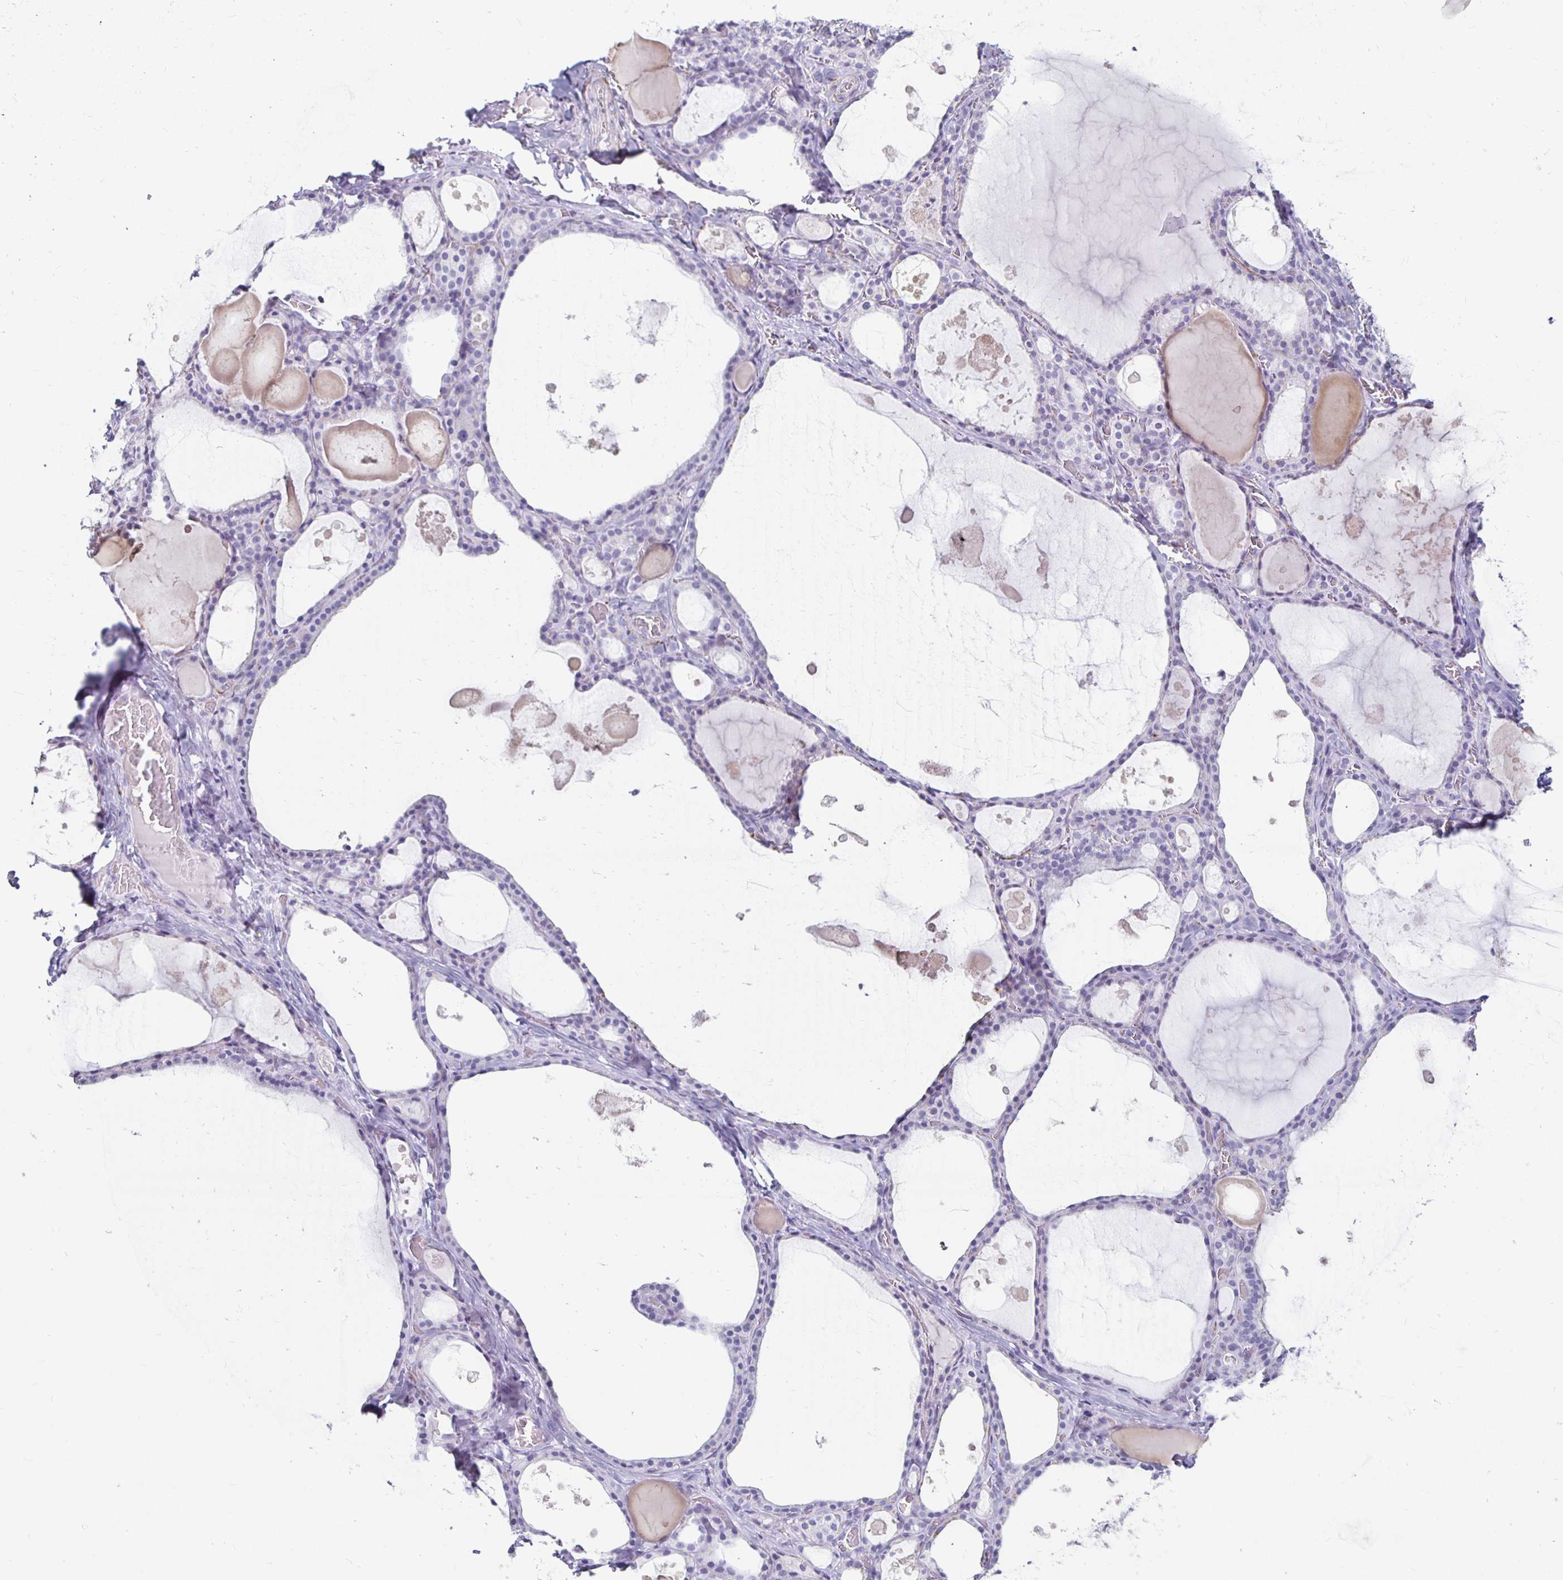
{"staining": {"intensity": "moderate", "quantity": "<25%", "location": "cytoplasmic/membranous"}, "tissue": "thyroid gland", "cell_type": "Glandular cells", "image_type": "normal", "snomed": [{"axis": "morphology", "description": "Normal tissue, NOS"}, {"axis": "topography", "description": "Thyroid gland"}], "caption": "This image exhibits unremarkable thyroid gland stained with immunohistochemistry (IHC) to label a protein in brown. The cytoplasmic/membranous of glandular cells show moderate positivity for the protein. Nuclei are counter-stained blue.", "gene": "KCNQ2", "patient": {"sex": "male", "age": 56}}